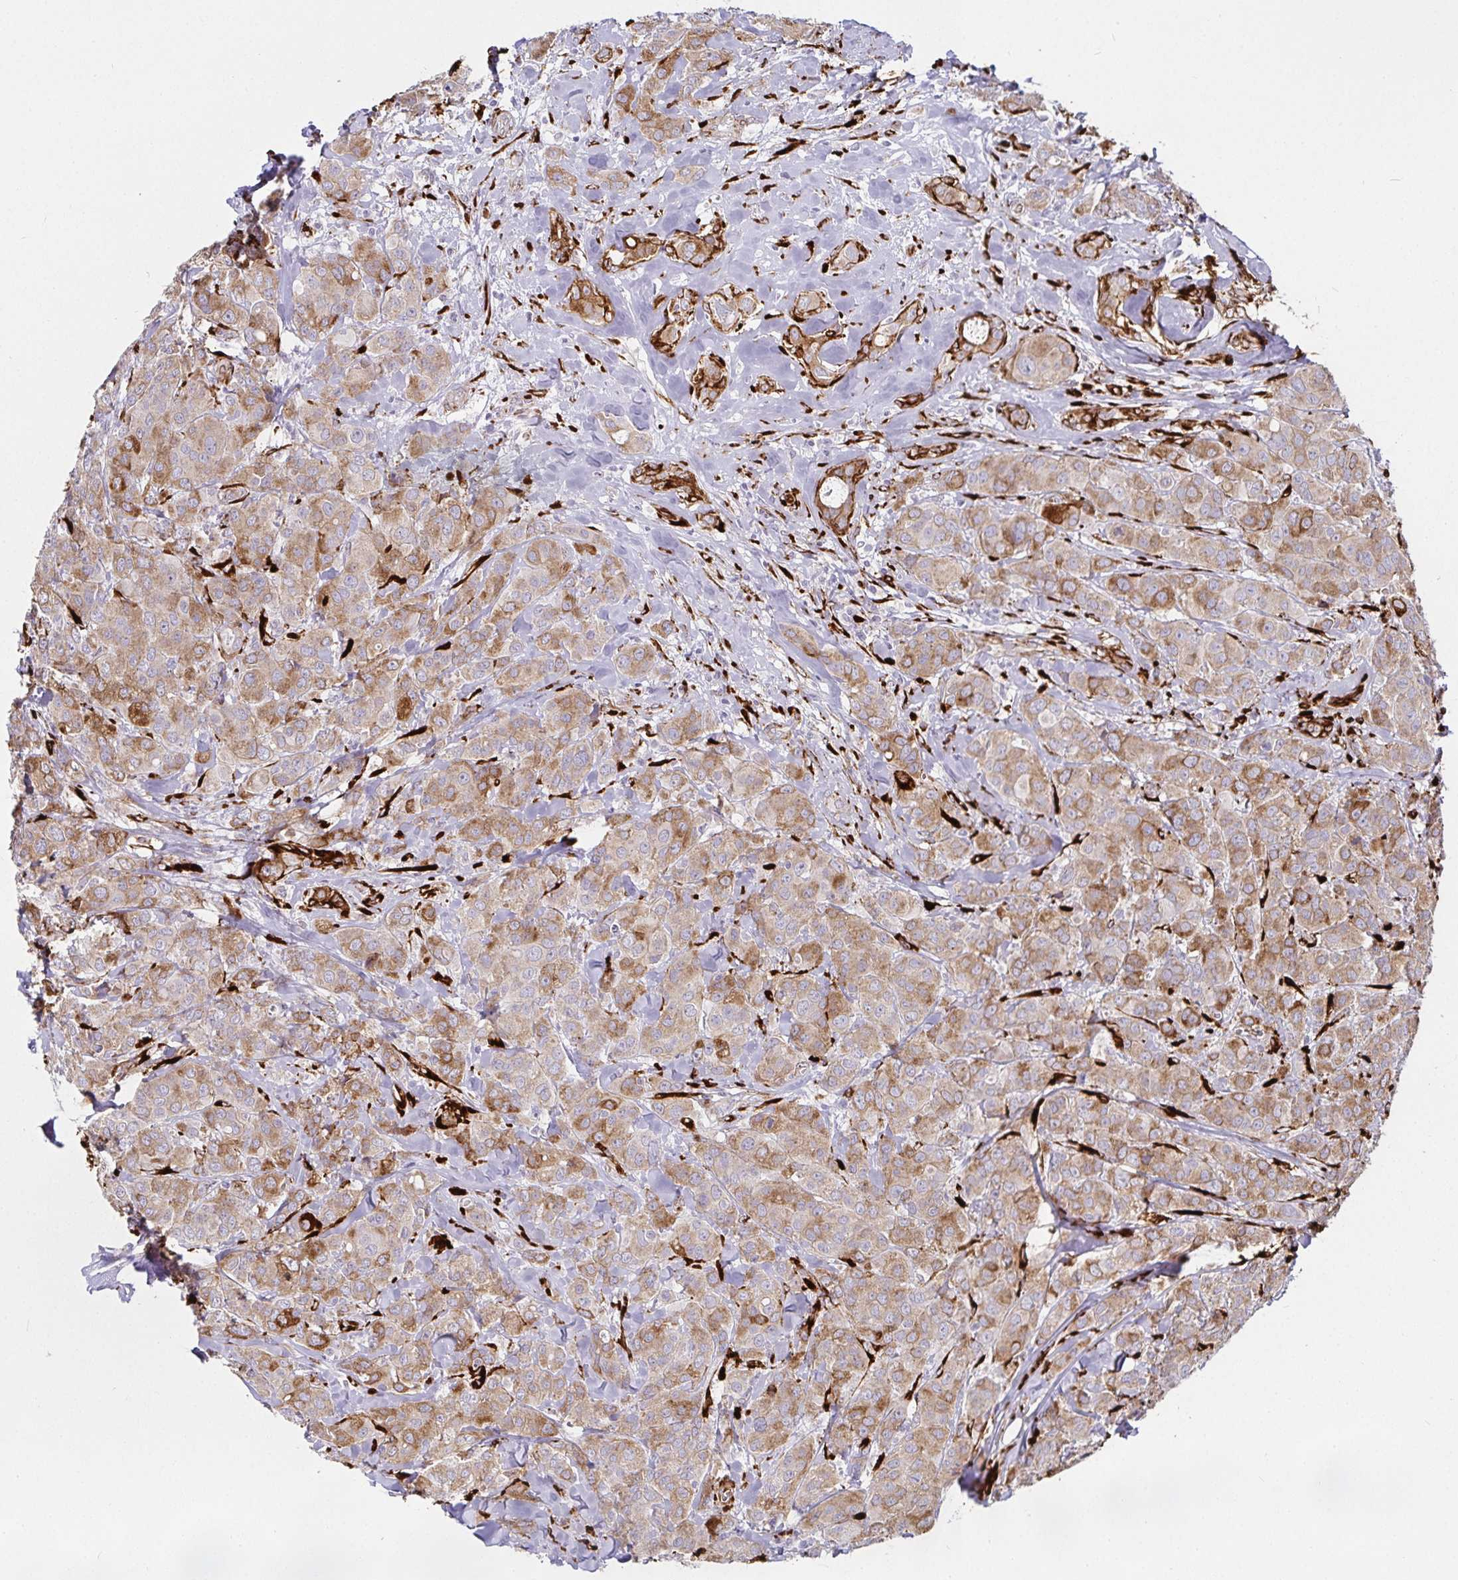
{"staining": {"intensity": "moderate", "quantity": ">75%", "location": "cytoplasmic/membranous"}, "tissue": "breast cancer", "cell_type": "Tumor cells", "image_type": "cancer", "snomed": [{"axis": "morphology", "description": "Normal tissue, NOS"}, {"axis": "morphology", "description": "Duct carcinoma"}, {"axis": "topography", "description": "Breast"}], "caption": "Protein analysis of breast invasive ductal carcinoma tissue demonstrates moderate cytoplasmic/membranous expression in approximately >75% of tumor cells. The staining was performed using DAB (3,3'-diaminobenzidine), with brown indicating positive protein expression. Nuclei are stained blue with hematoxylin.", "gene": "P4HA2", "patient": {"sex": "female", "age": 43}}